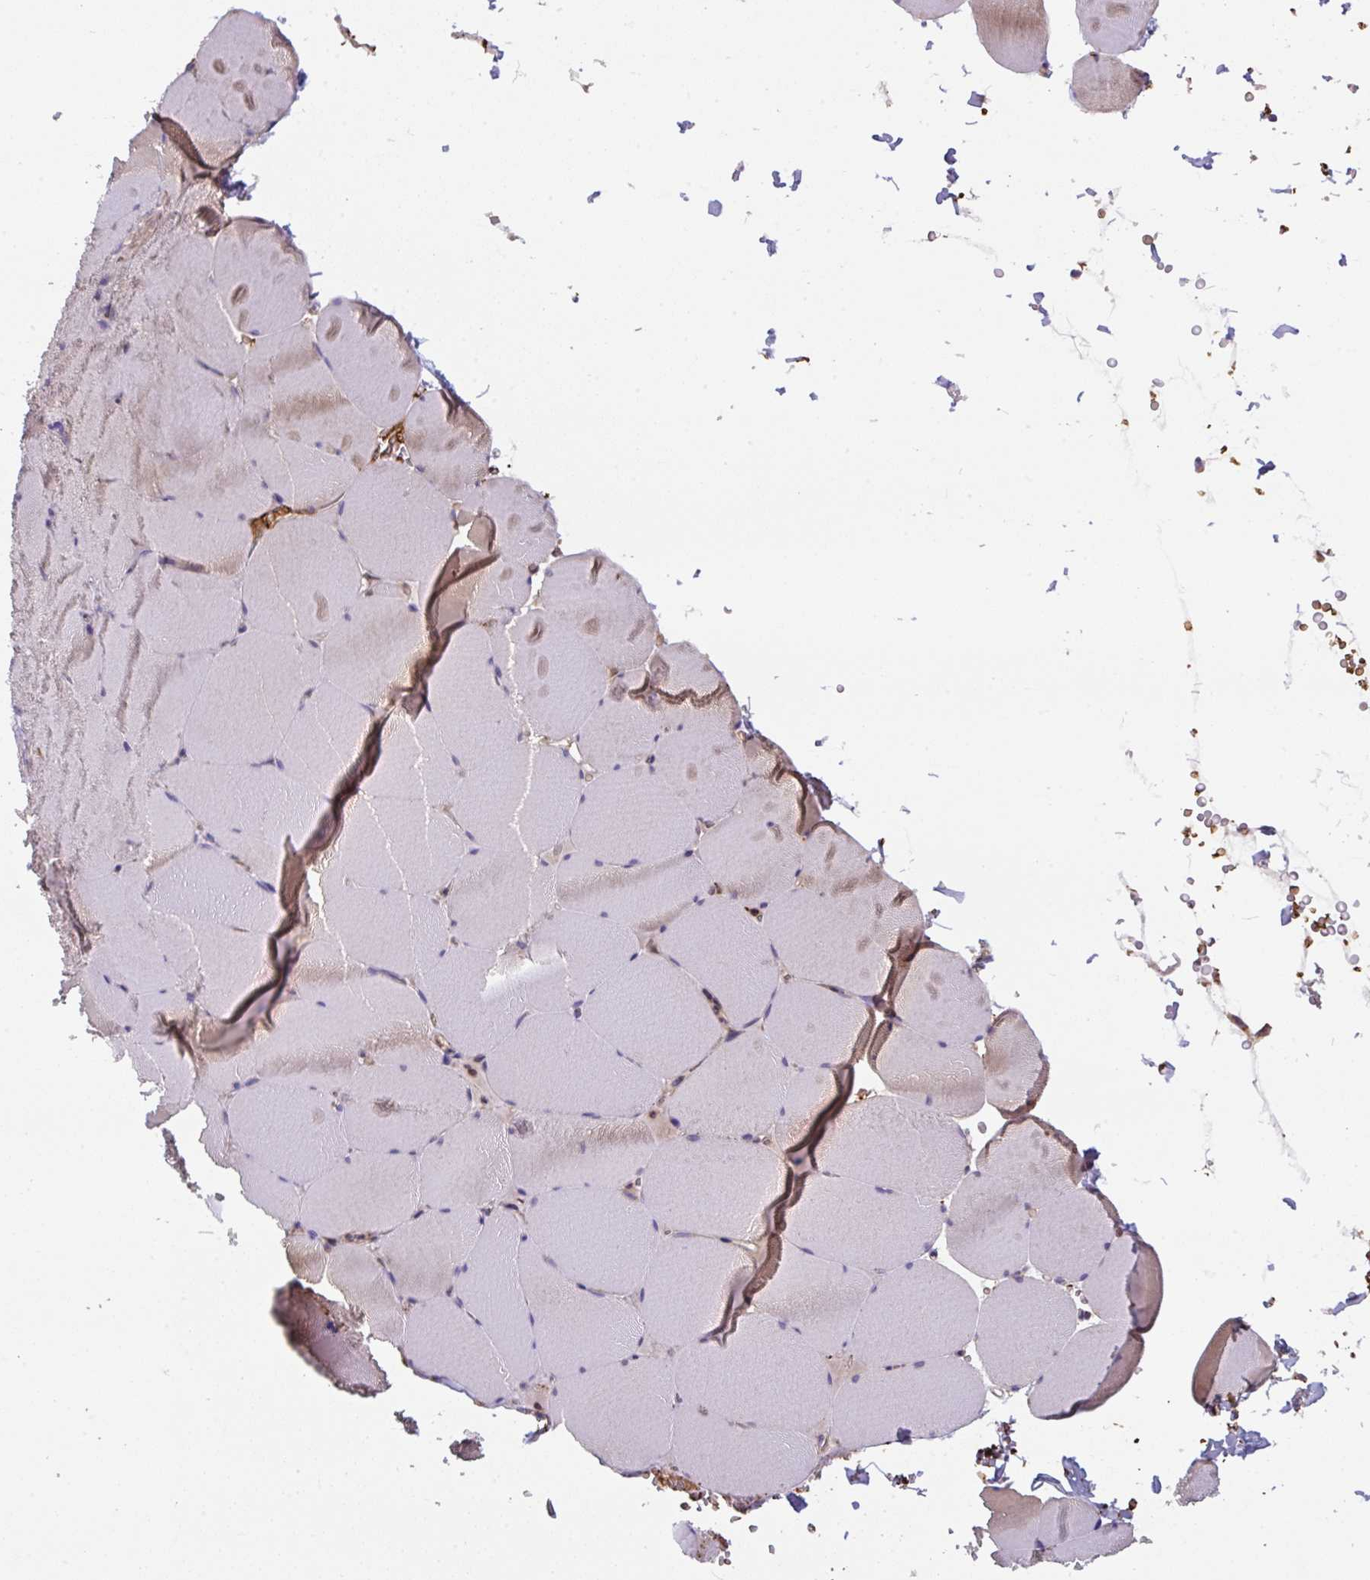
{"staining": {"intensity": "moderate", "quantity": "25%-75%", "location": "cytoplasmic/membranous"}, "tissue": "skeletal muscle", "cell_type": "Myocytes", "image_type": "normal", "snomed": [{"axis": "morphology", "description": "Normal tissue, NOS"}, {"axis": "topography", "description": "Skeletal muscle"}, {"axis": "topography", "description": "Head-Neck"}], "caption": "Myocytes exhibit medium levels of moderate cytoplasmic/membranous positivity in about 25%-75% of cells in normal skeletal muscle. Using DAB (3,3'-diaminobenzidine) (brown) and hematoxylin (blue) stains, captured at high magnification using brightfield microscopy.", "gene": "APOBEC3D", "patient": {"sex": "male", "age": 66}}